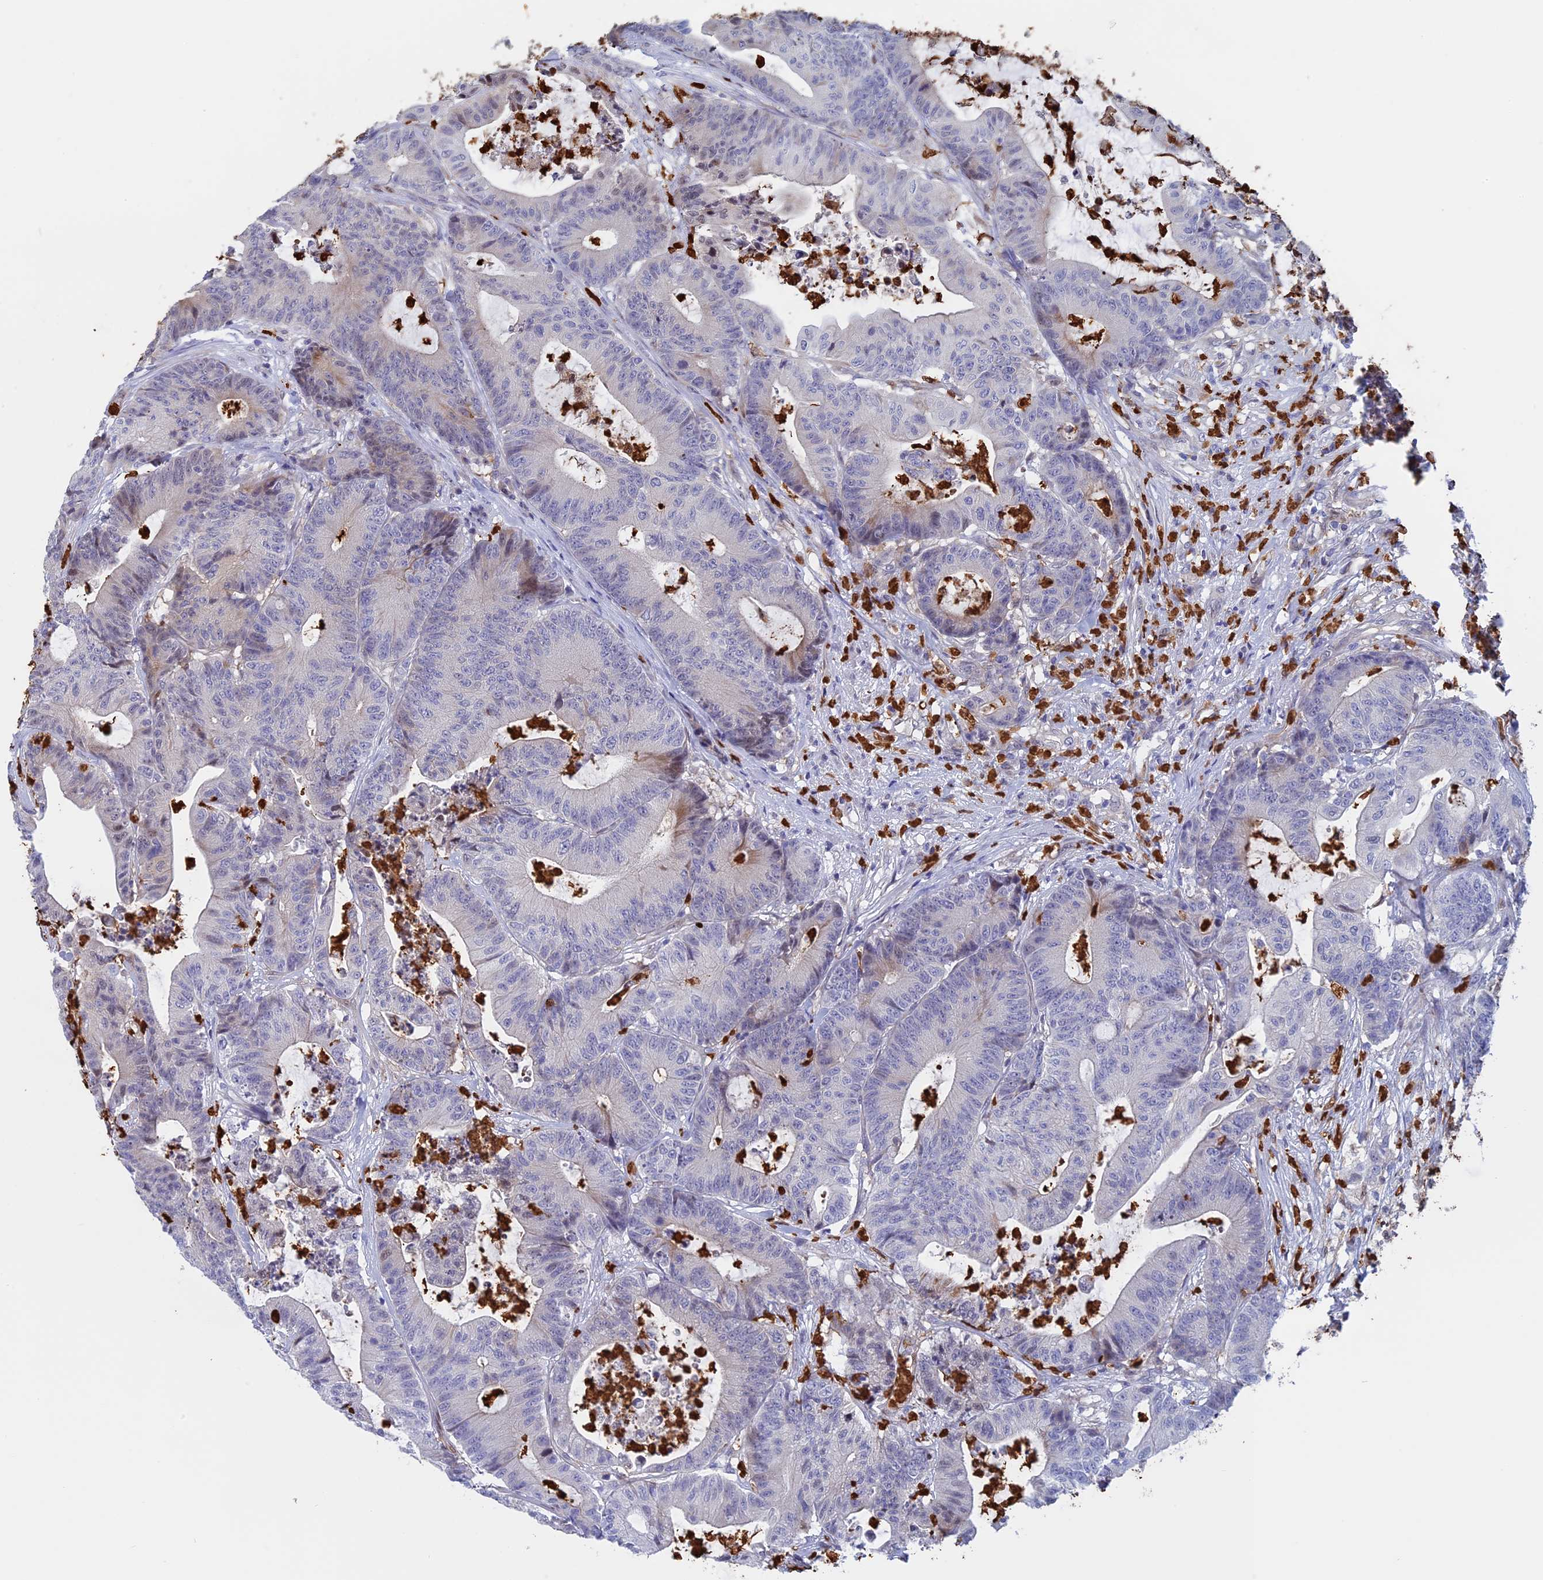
{"staining": {"intensity": "negative", "quantity": "none", "location": "none"}, "tissue": "colorectal cancer", "cell_type": "Tumor cells", "image_type": "cancer", "snomed": [{"axis": "morphology", "description": "Adenocarcinoma, NOS"}, {"axis": "topography", "description": "Colon"}], "caption": "Immunohistochemical staining of human colorectal adenocarcinoma exhibits no significant expression in tumor cells.", "gene": "SLC26A1", "patient": {"sex": "female", "age": 84}}